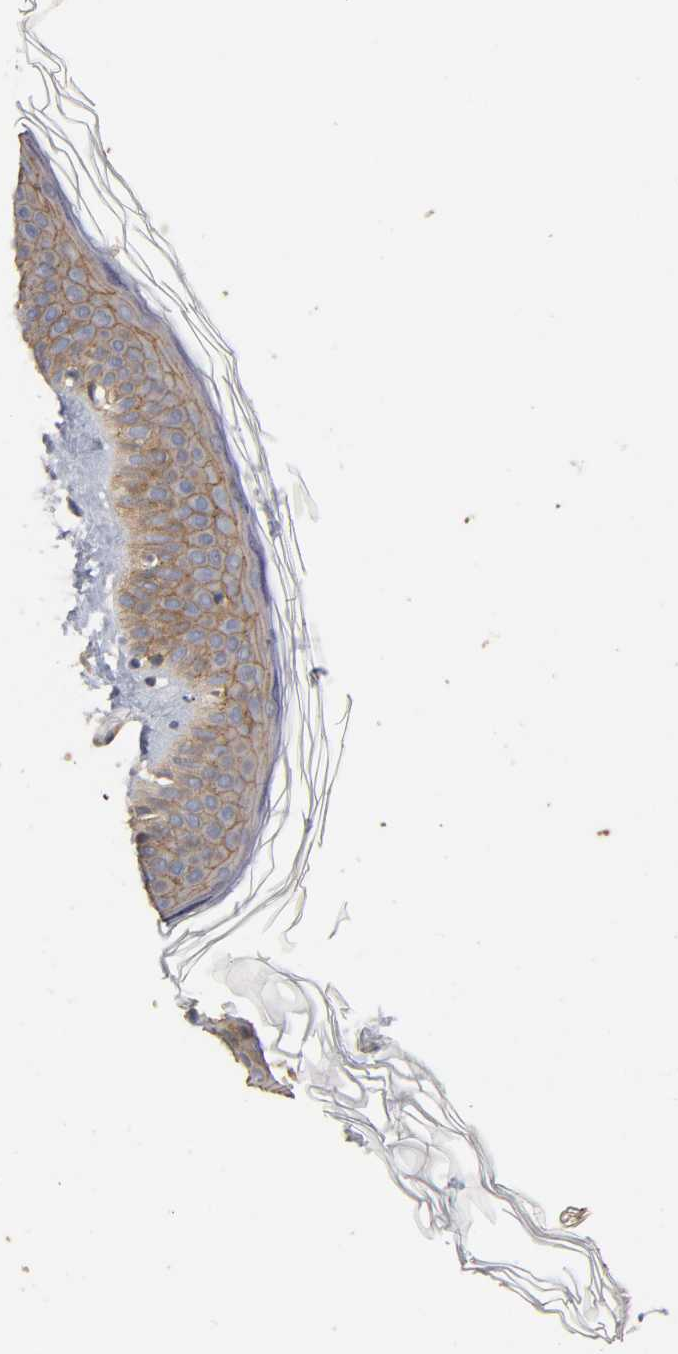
{"staining": {"intensity": "negative", "quantity": "none", "location": "none"}, "tissue": "skin", "cell_type": "Fibroblasts", "image_type": "normal", "snomed": [{"axis": "morphology", "description": "Normal tissue, NOS"}, {"axis": "topography", "description": "Skin"}], "caption": "An IHC micrograph of normal skin is shown. There is no staining in fibroblasts of skin. (DAB (3,3'-diaminobenzidine) immunohistochemistry, high magnification).", "gene": "PDZD11", "patient": {"sex": "female", "age": 56}}